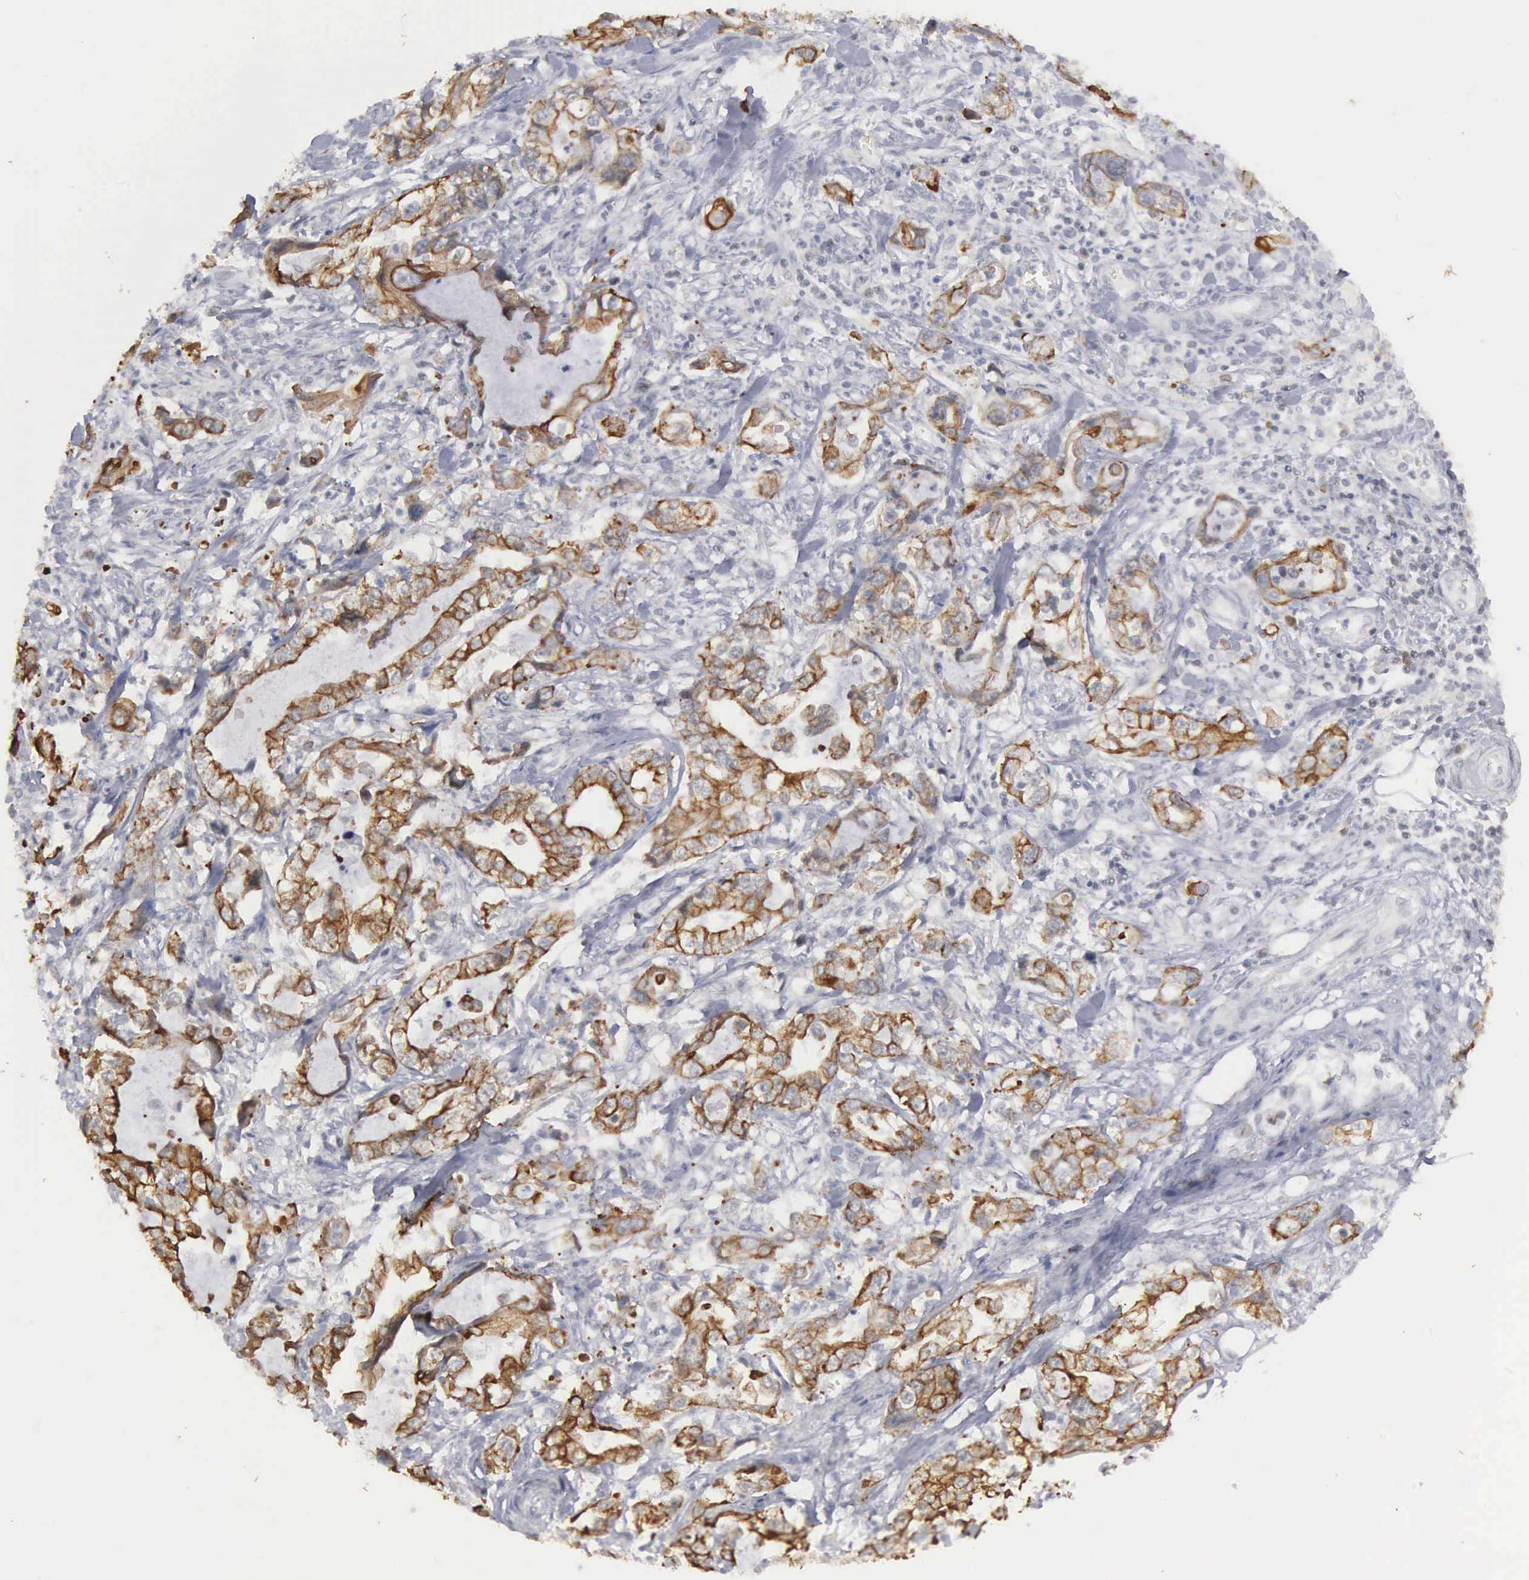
{"staining": {"intensity": "weak", "quantity": ">75%", "location": "cytoplasmic/membranous"}, "tissue": "stomach cancer", "cell_type": "Tumor cells", "image_type": "cancer", "snomed": [{"axis": "morphology", "description": "Adenocarcinoma, NOS"}, {"axis": "topography", "description": "Pancreas"}, {"axis": "topography", "description": "Stomach, upper"}], "caption": "Adenocarcinoma (stomach) stained with a brown dye displays weak cytoplasmic/membranous positive staining in approximately >75% of tumor cells.", "gene": "WDR89", "patient": {"sex": "male", "age": 77}}